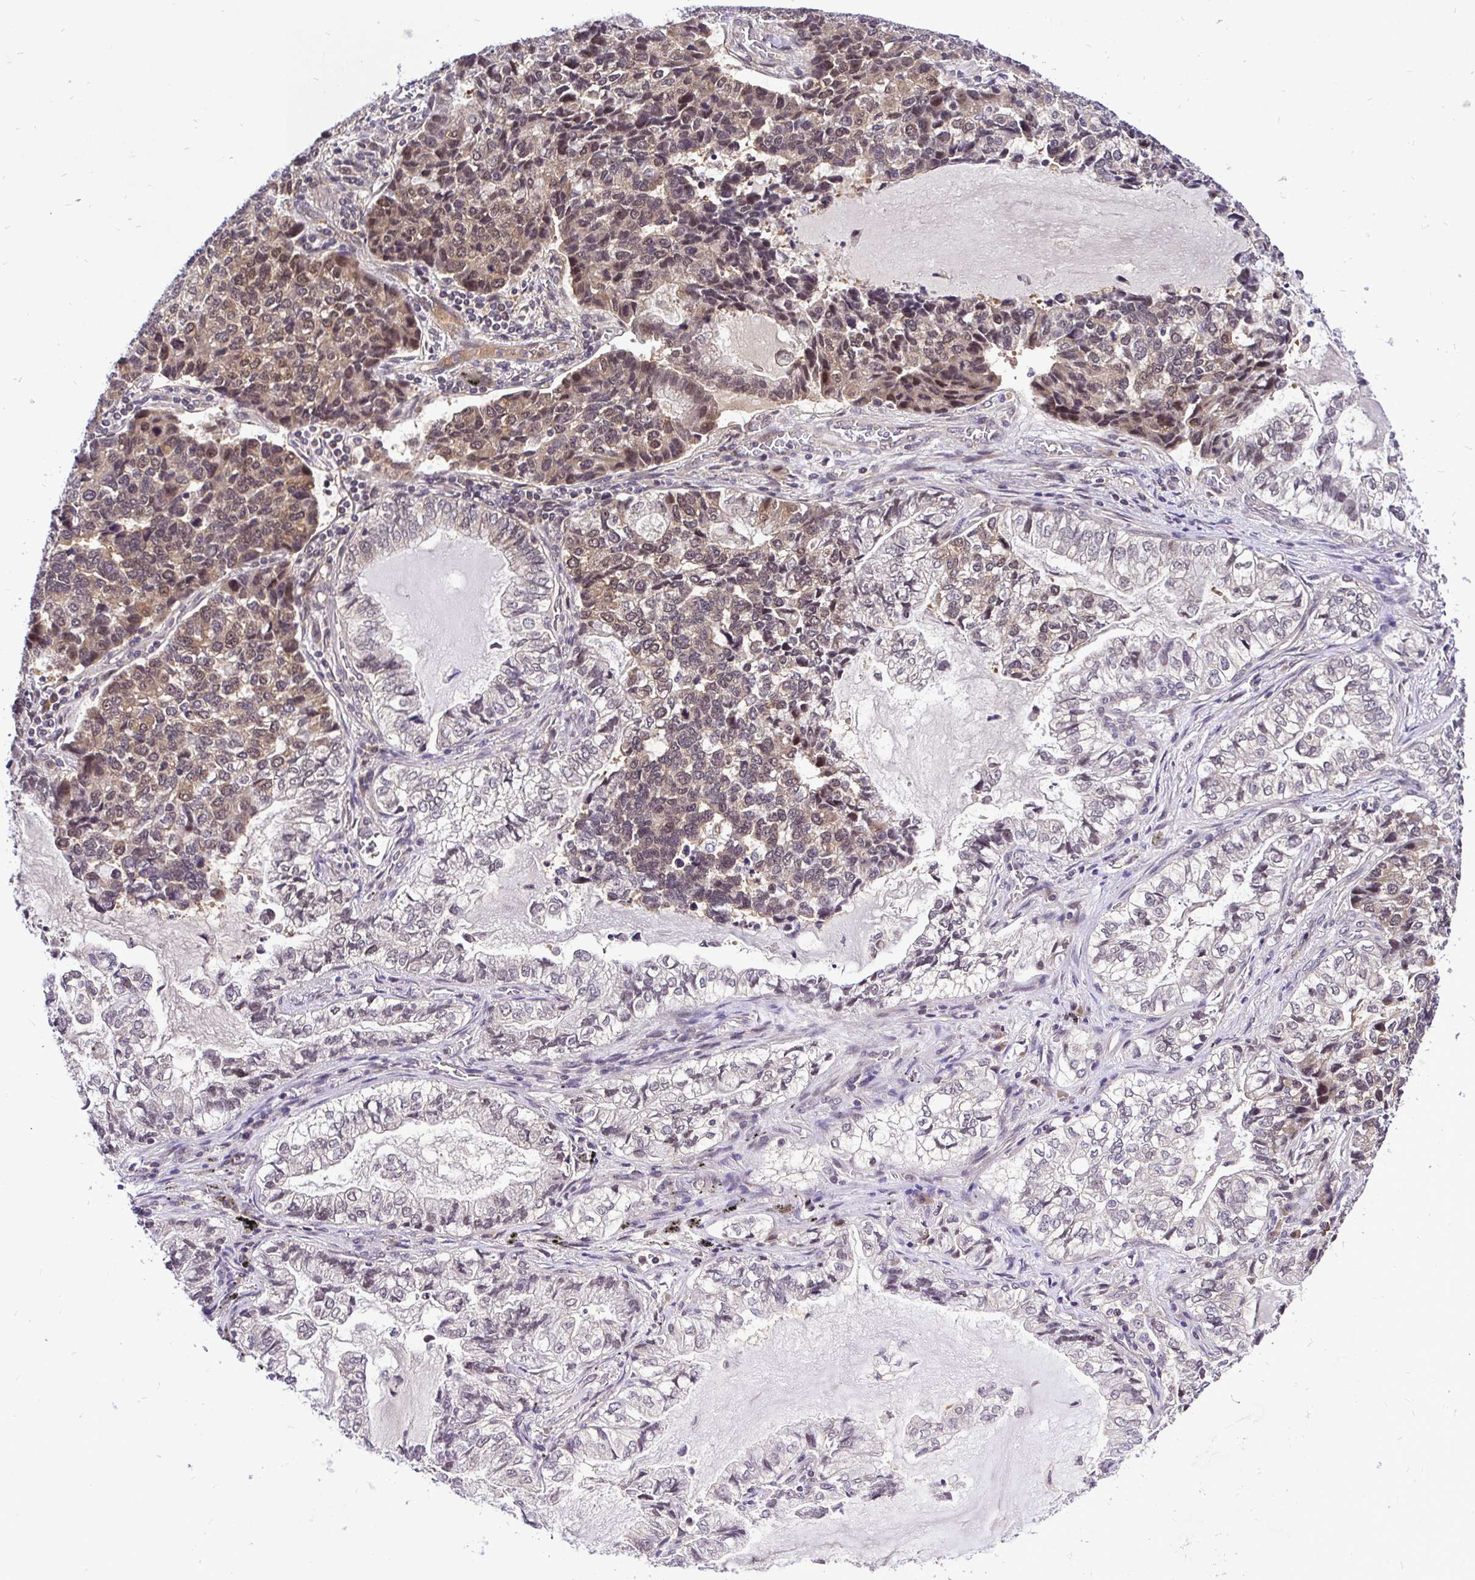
{"staining": {"intensity": "moderate", "quantity": "25%-75%", "location": "cytoplasmic/membranous,nuclear"}, "tissue": "lung cancer", "cell_type": "Tumor cells", "image_type": "cancer", "snomed": [{"axis": "morphology", "description": "Adenocarcinoma, NOS"}, {"axis": "topography", "description": "Lymph node"}, {"axis": "topography", "description": "Lung"}], "caption": "IHC staining of lung adenocarcinoma, which exhibits medium levels of moderate cytoplasmic/membranous and nuclear positivity in approximately 25%-75% of tumor cells indicating moderate cytoplasmic/membranous and nuclear protein positivity. The staining was performed using DAB (3,3'-diaminobenzidine) (brown) for protein detection and nuclei were counterstained in hematoxylin (blue).", "gene": "UBE2M", "patient": {"sex": "male", "age": 66}}